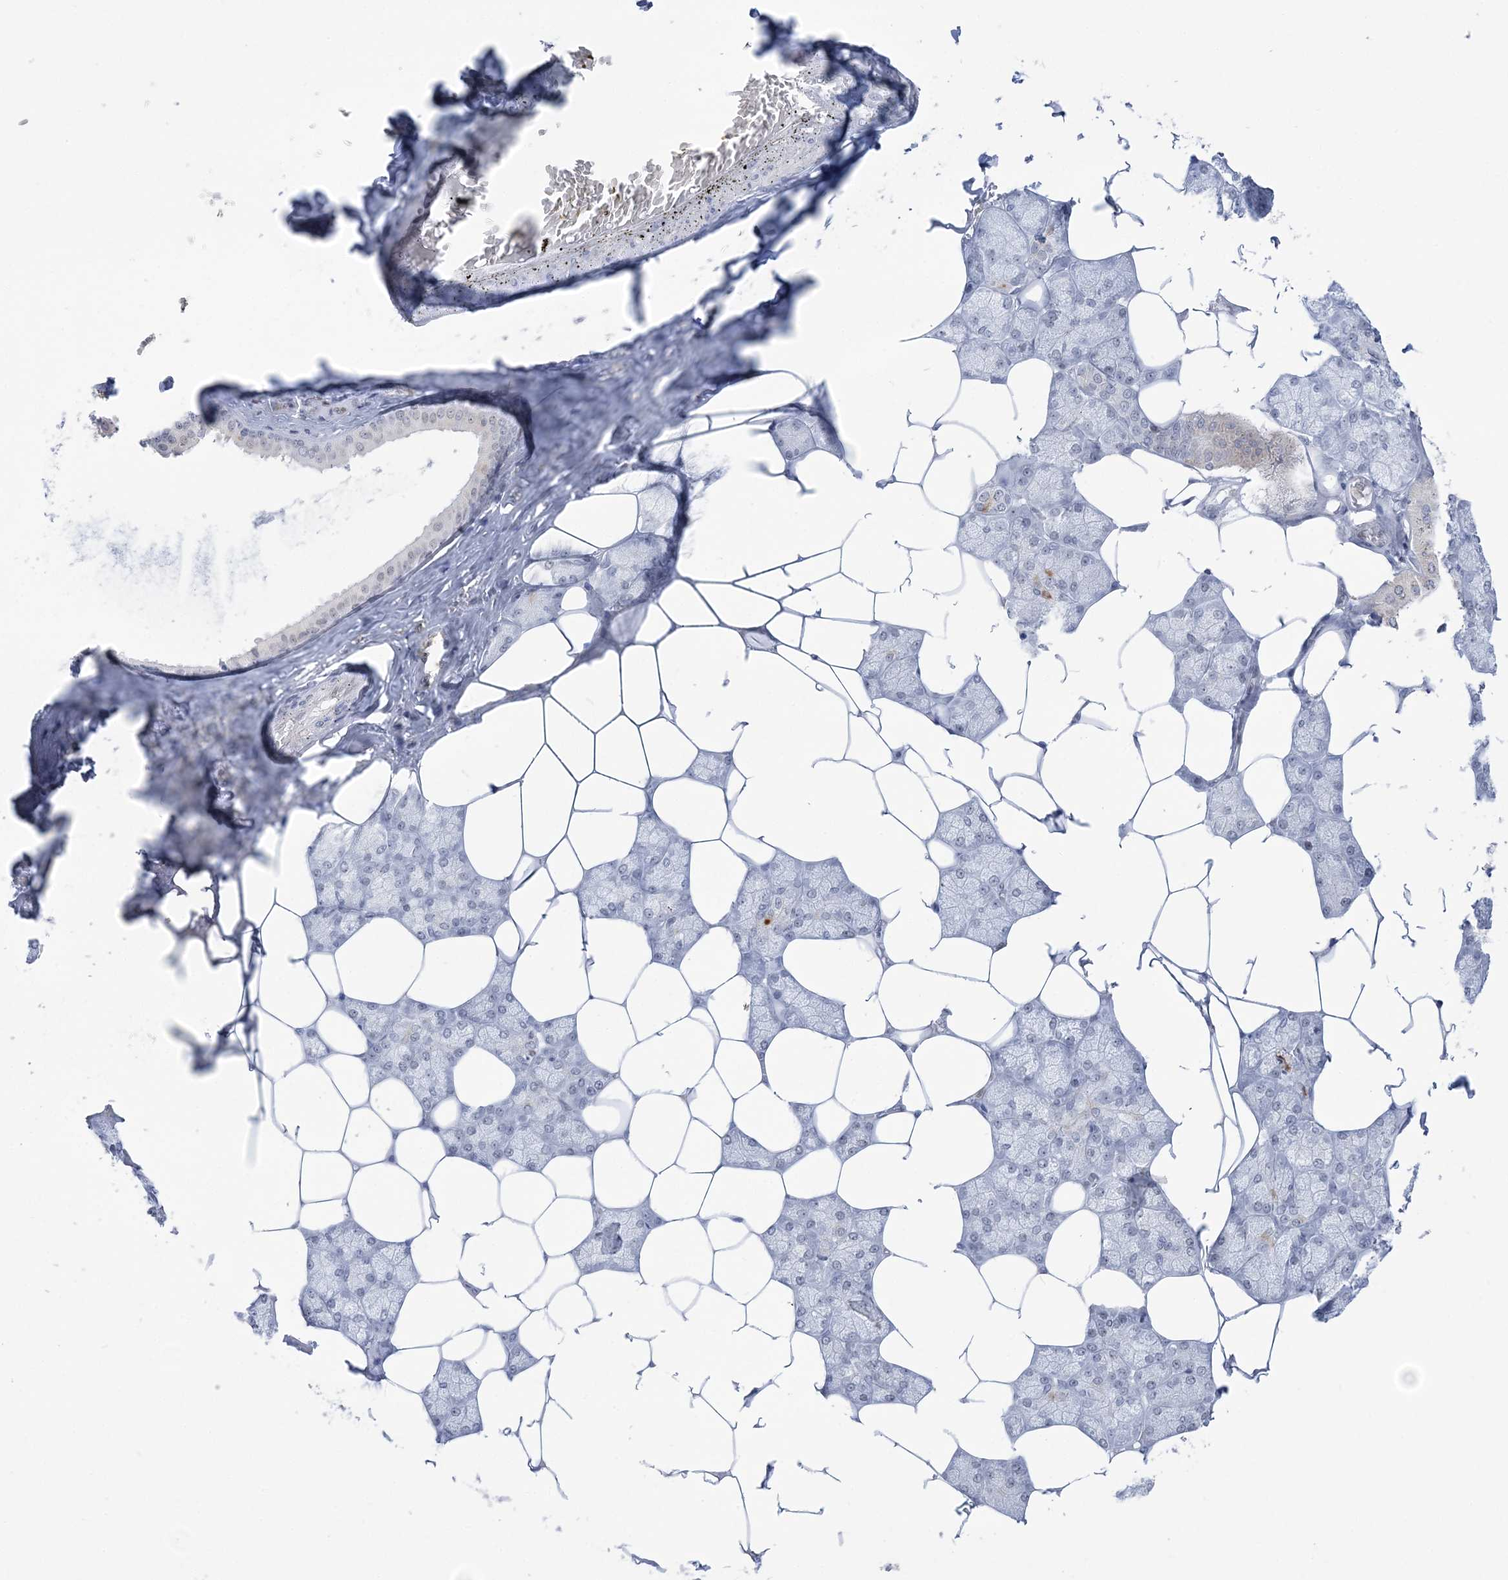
{"staining": {"intensity": "moderate", "quantity": "25%-75%", "location": "nuclear"}, "tissue": "salivary gland", "cell_type": "Glandular cells", "image_type": "normal", "snomed": [{"axis": "morphology", "description": "Normal tissue, NOS"}, {"axis": "topography", "description": "Salivary gland"}], "caption": "Protein analysis of benign salivary gland exhibits moderate nuclear expression in approximately 25%-75% of glandular cells.", "gene": "DDX21", "patient": {"sex": "male", "age": 62}}